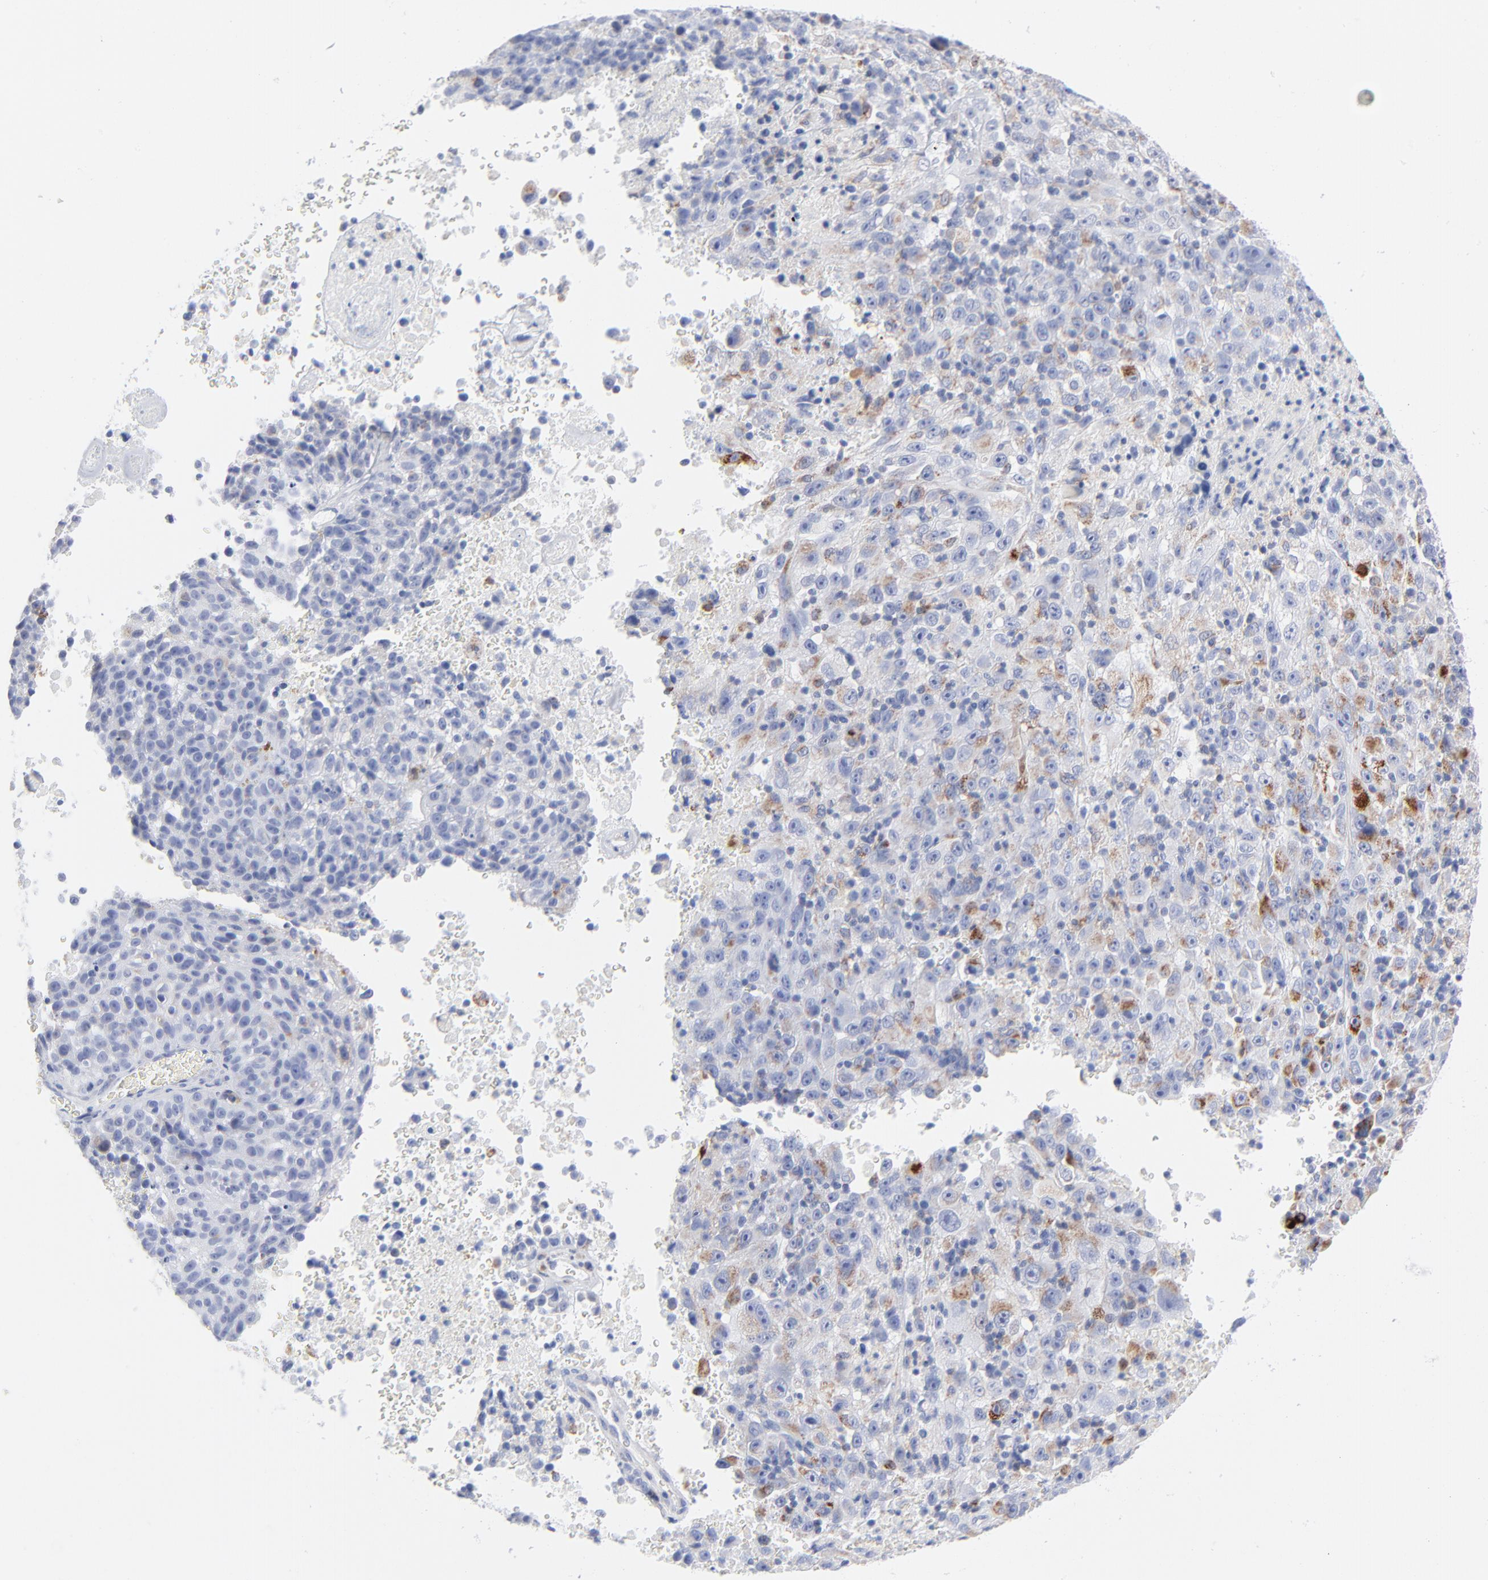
{"staining": {"intensity": "weak", "quantity": "<25%", "location": "cytoplasmic/membranous"}, "tissue": "melanoma", "cell_type": "Tumor cells", "image_type": "cancer", "snomed": [{"axis": "morphology", "description": "Malignant melanoma, Metastatic site"}, {"axis": "topography", "description": "Cerebral cortex"}], "caption": "A histopathology image of malignant melanoma (metastatic site) stained for a protein shows no brown staining in tumor cells.", "gene": "CHCHD10", "patient": {"sex": "female", "age": 52}}